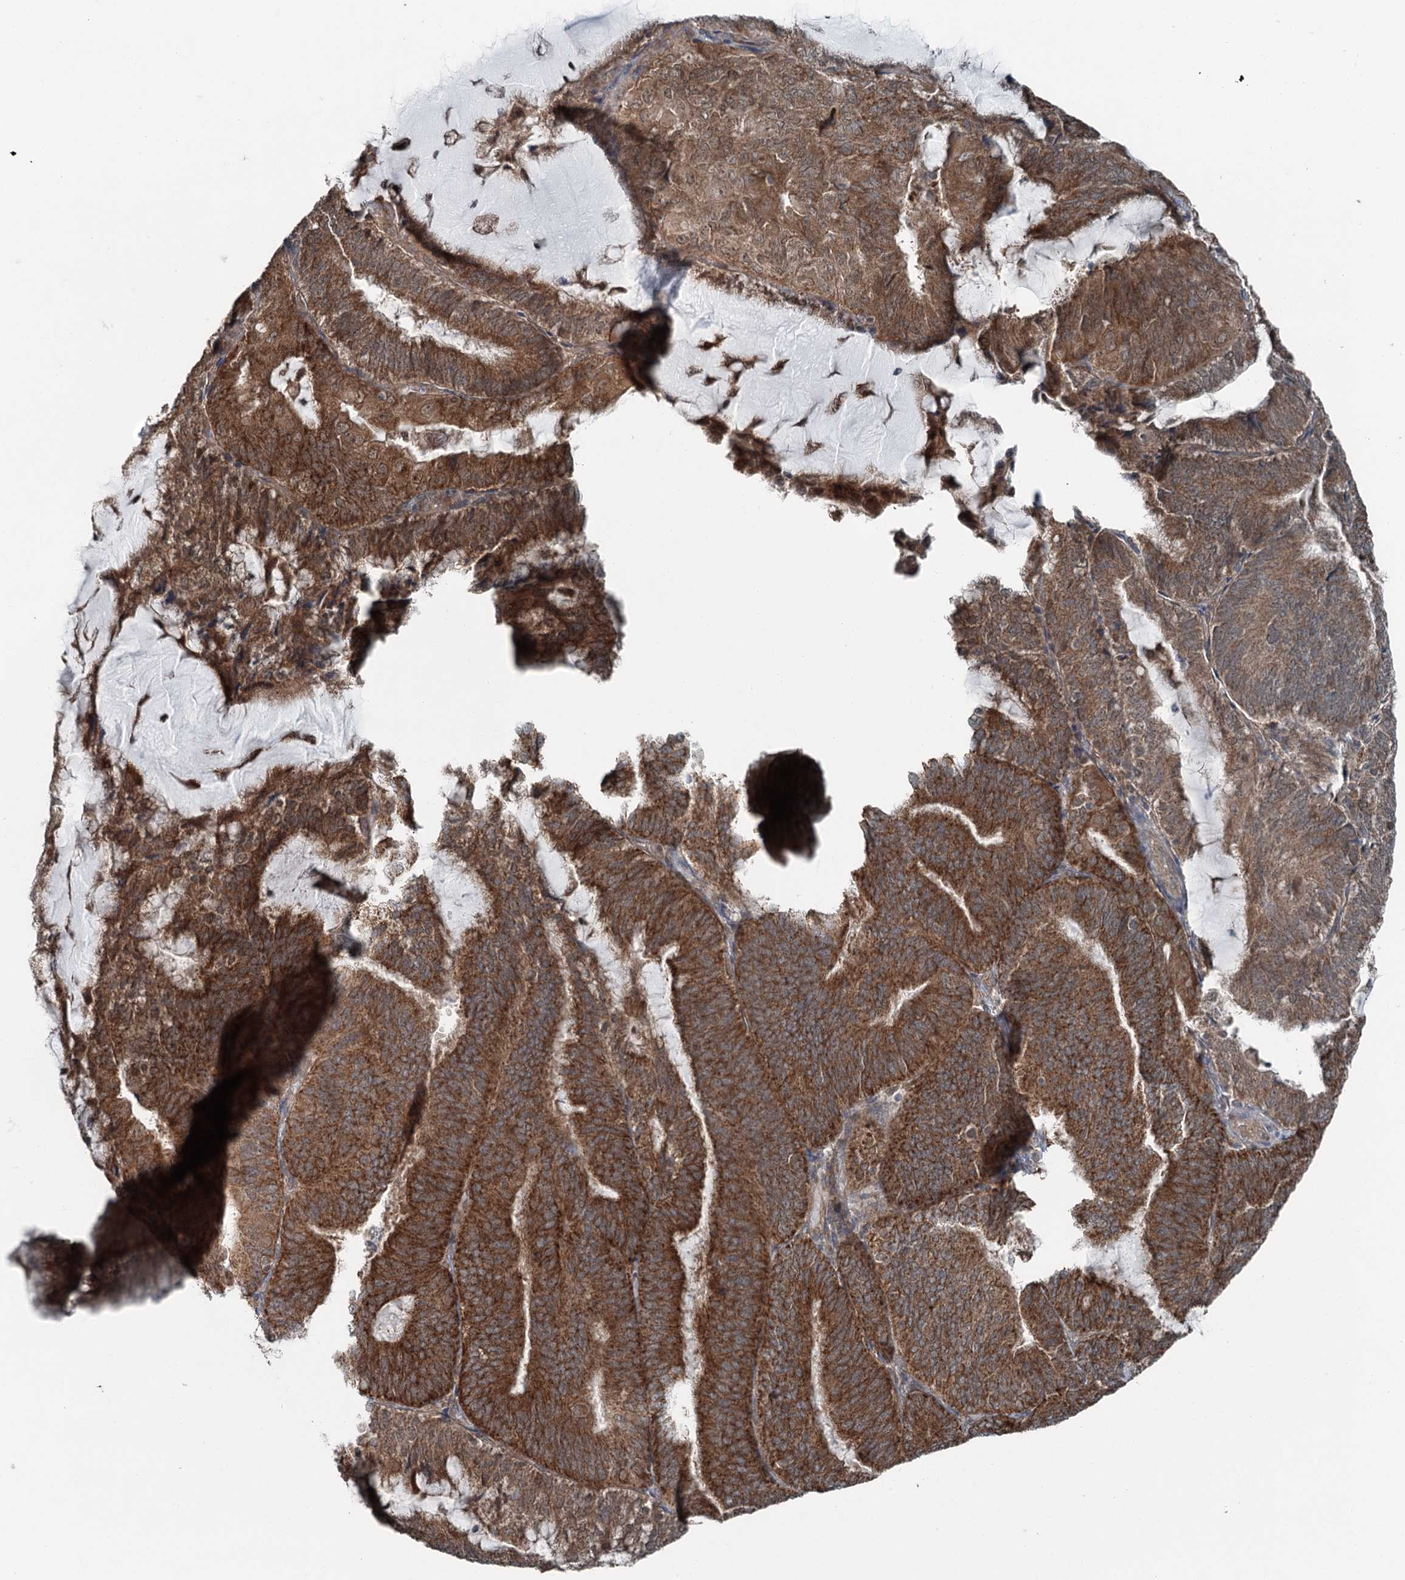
{"staining": {"intensity": "moderate", "quantity": ">75%", "location": "cytoplasmic/membranous"}, "tissue": "endometrial cancer", "cell_type": "Tumor cells", "image_type": "cancer", "snomed": [{"axis": "morphology", "description": "Adenocarcinoma, NOS"}, {"axis": "topography", "description": "Endometrium"}], "caption": "High-magnification brightfield microscopy of endometrial adenocarcinoma stained with DAB (3,3'-diaminobenzidine) (brown) and counterstained with hematoxylin (blue). tumor cells exhibit moderate cytoplasmic/membranous expression is seen in approximately>75% of cells.", "gene": "WAPL", "patient": {"sex": "female", "age": 81}}